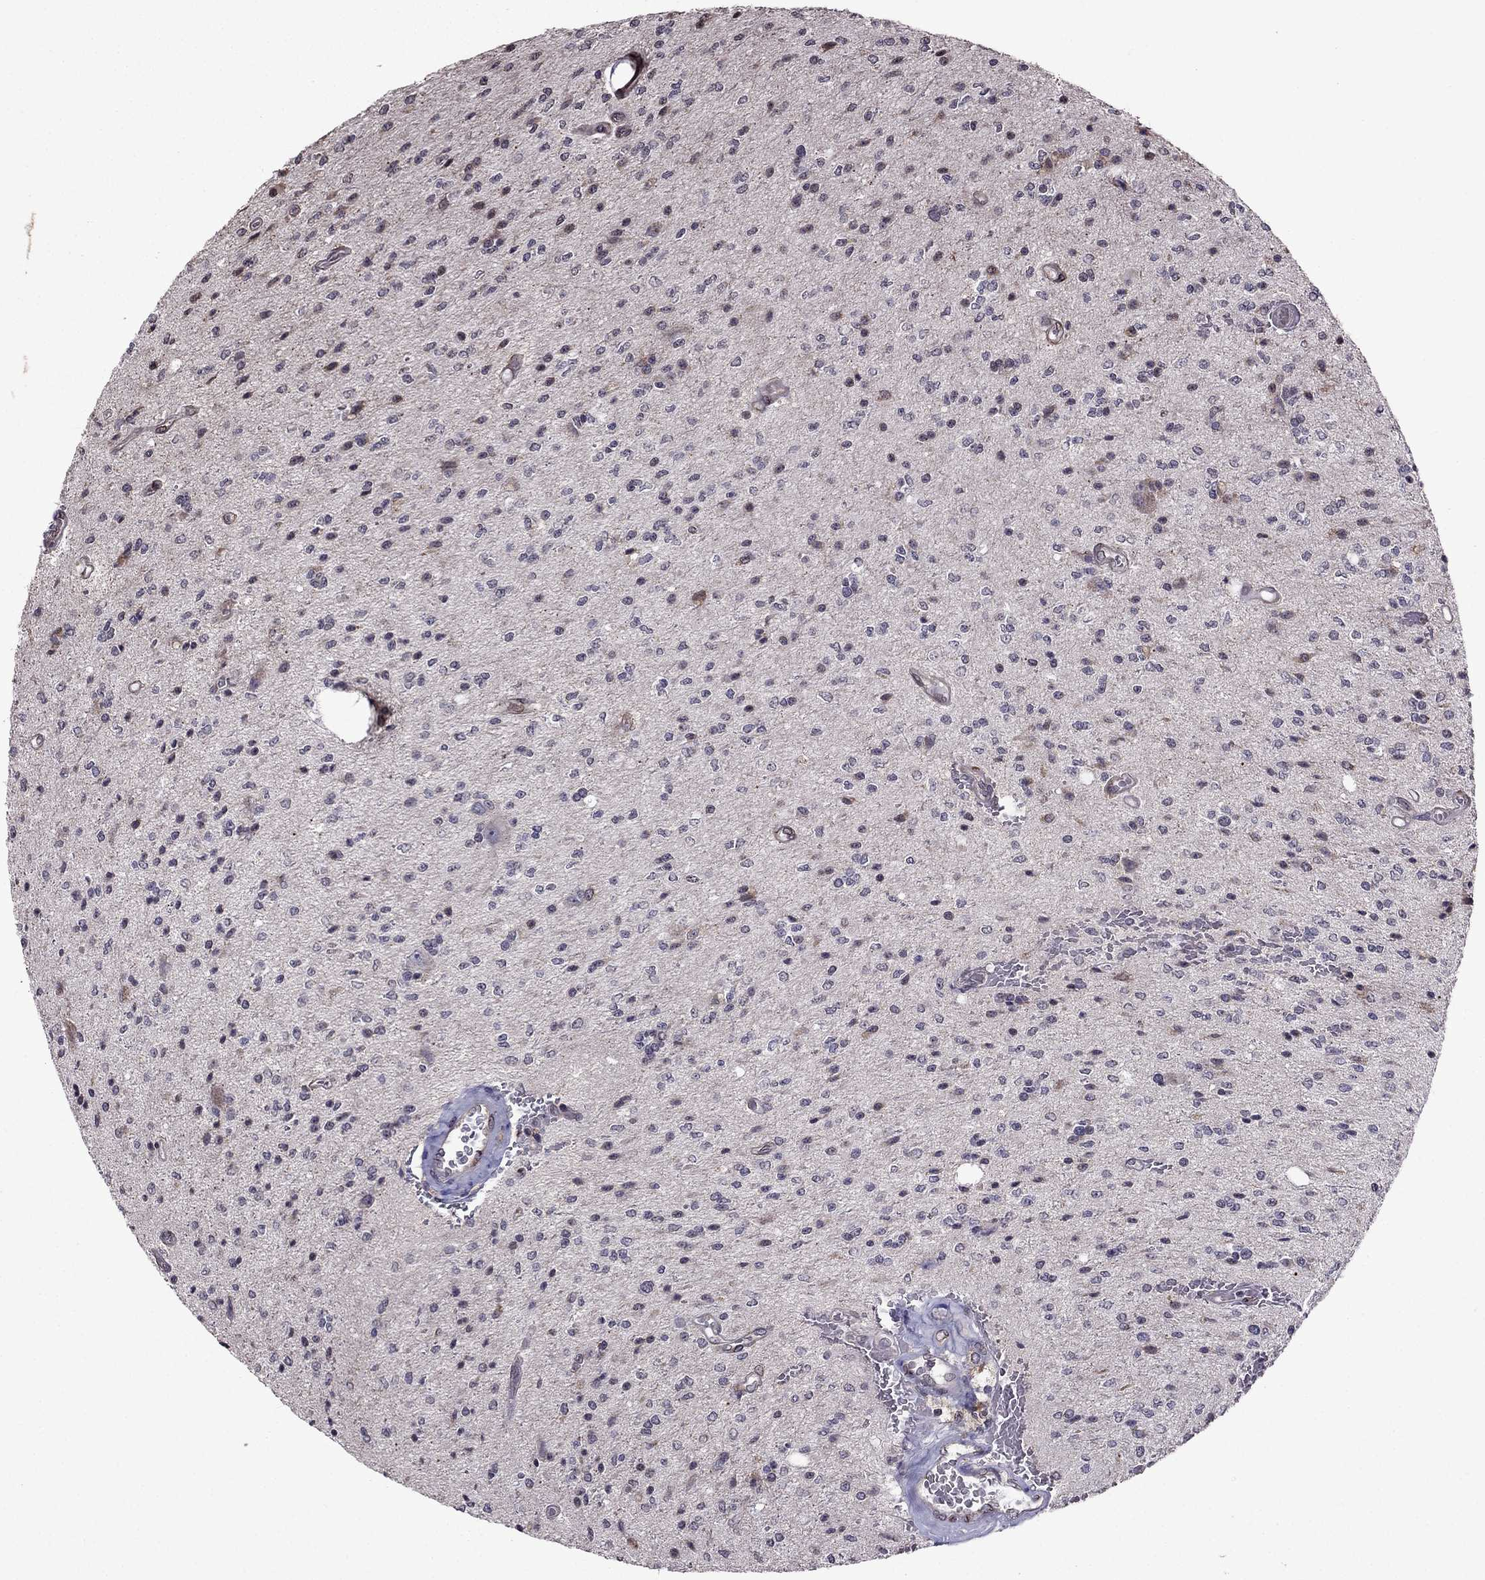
{"staining": {"intensity": "negative", "quantity": "none", "location": "none"}, "tissue": "glioma", "cell_type": "Tumor cells", "image_type": "cancer", "snomed": [{"axis": "morphology", "description": "Glioma, malignant, Low grade"}, {"axis": "topography", "description": "Brain"}], "caption": "DAB (3,3'-diaminobenzidine) immunohistochemical staining of glioma exhibits no significant positivity in tumor cells.", "gene": "IKBIP", "patient": {"sex": "male", "age": 67}}